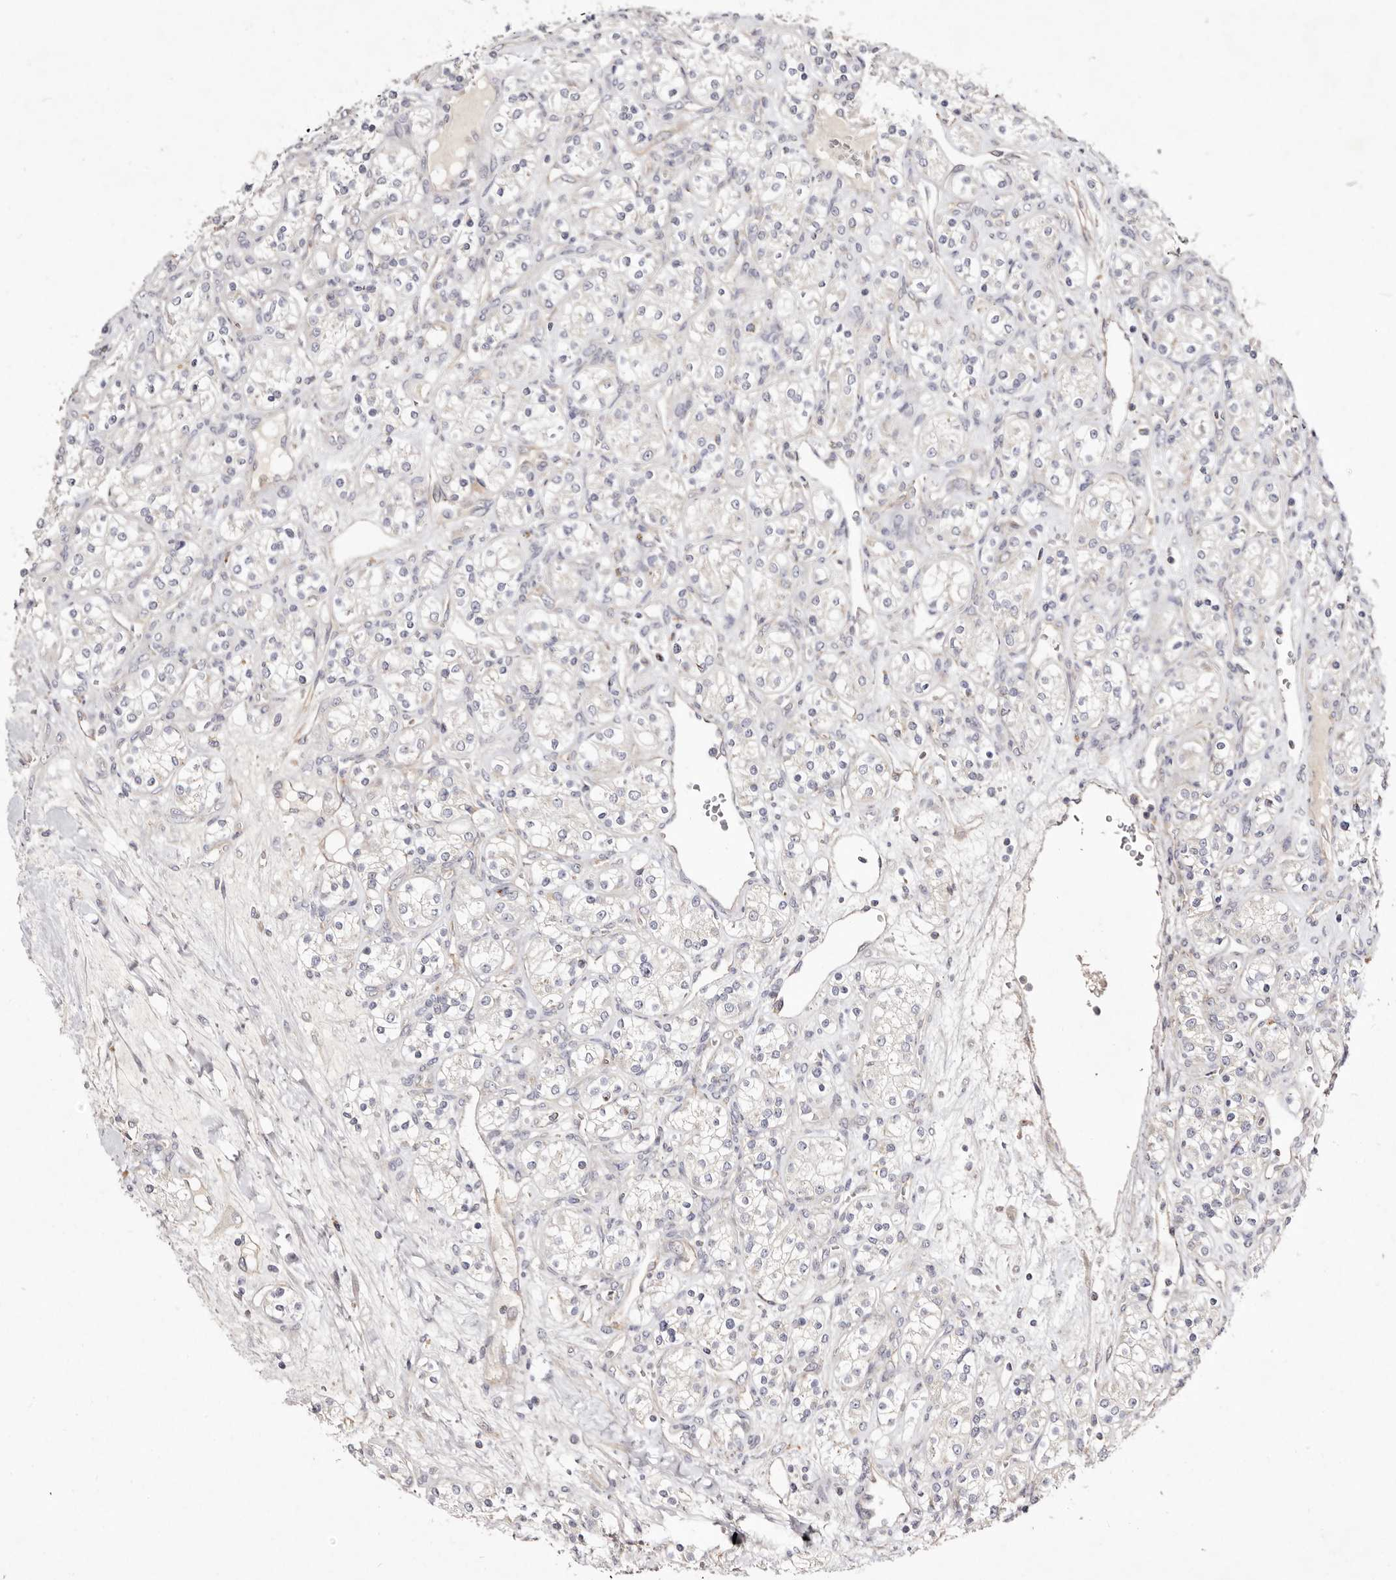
{"staining": {"intensity": "negative", "quantity": "none", "location": "none"}, "tissue": "renal cancer", "cell_type": "Tumor cells", "image_type": "cancer", "snomed": [{"axis": "morphology", "description": "Adenocarcinoma, NOS"}, {"axis": "topography", "description": "Kidney"}], "caption": "High power microscopy photomicrograph of an immunohistochemistry (IHC) photomicrograph of renal adenocarcinoma, revealing no significant positivity in tumor cells.", "gene": "SLC25A20", "patient": {"sex": "male", "age": 77}}